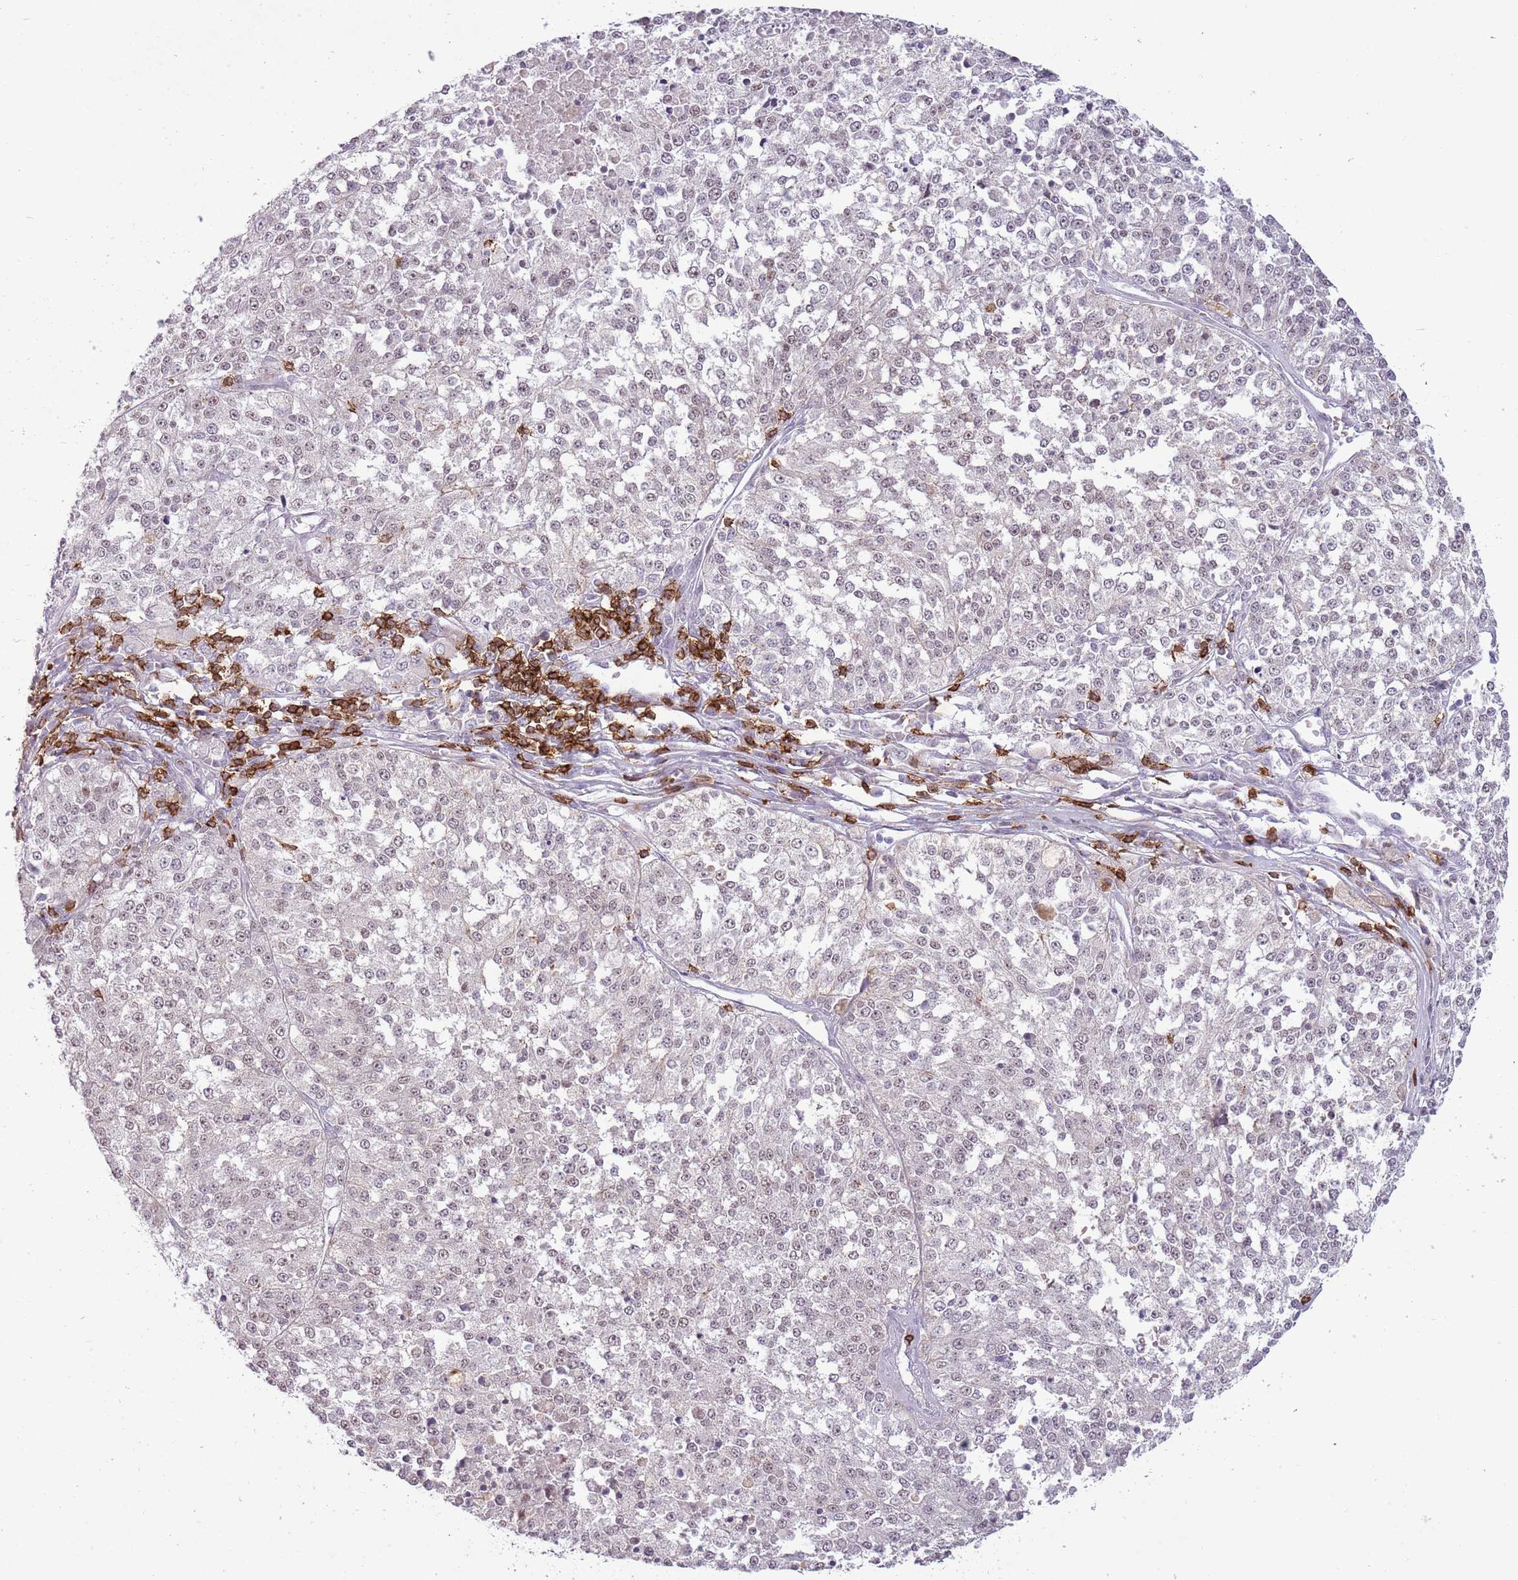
{"staining": {"intensity": "weak", "quantity": "<25%", "location": "nuclear"}, "tissue": "melanoma", "cell_type": "Tumor cells", "image_type": "cancer", "snomed": [{"axis": "morphology", "description": "Malignant melanoma, NOS"}, {"axis": "topography", "description": "Skin"}], "caption": "Malignant melanoma stained for a protein using IHC displays no staining tumor cells.", "gene": "ZNF583", "patient": {"sex": "female", "age": 64}}